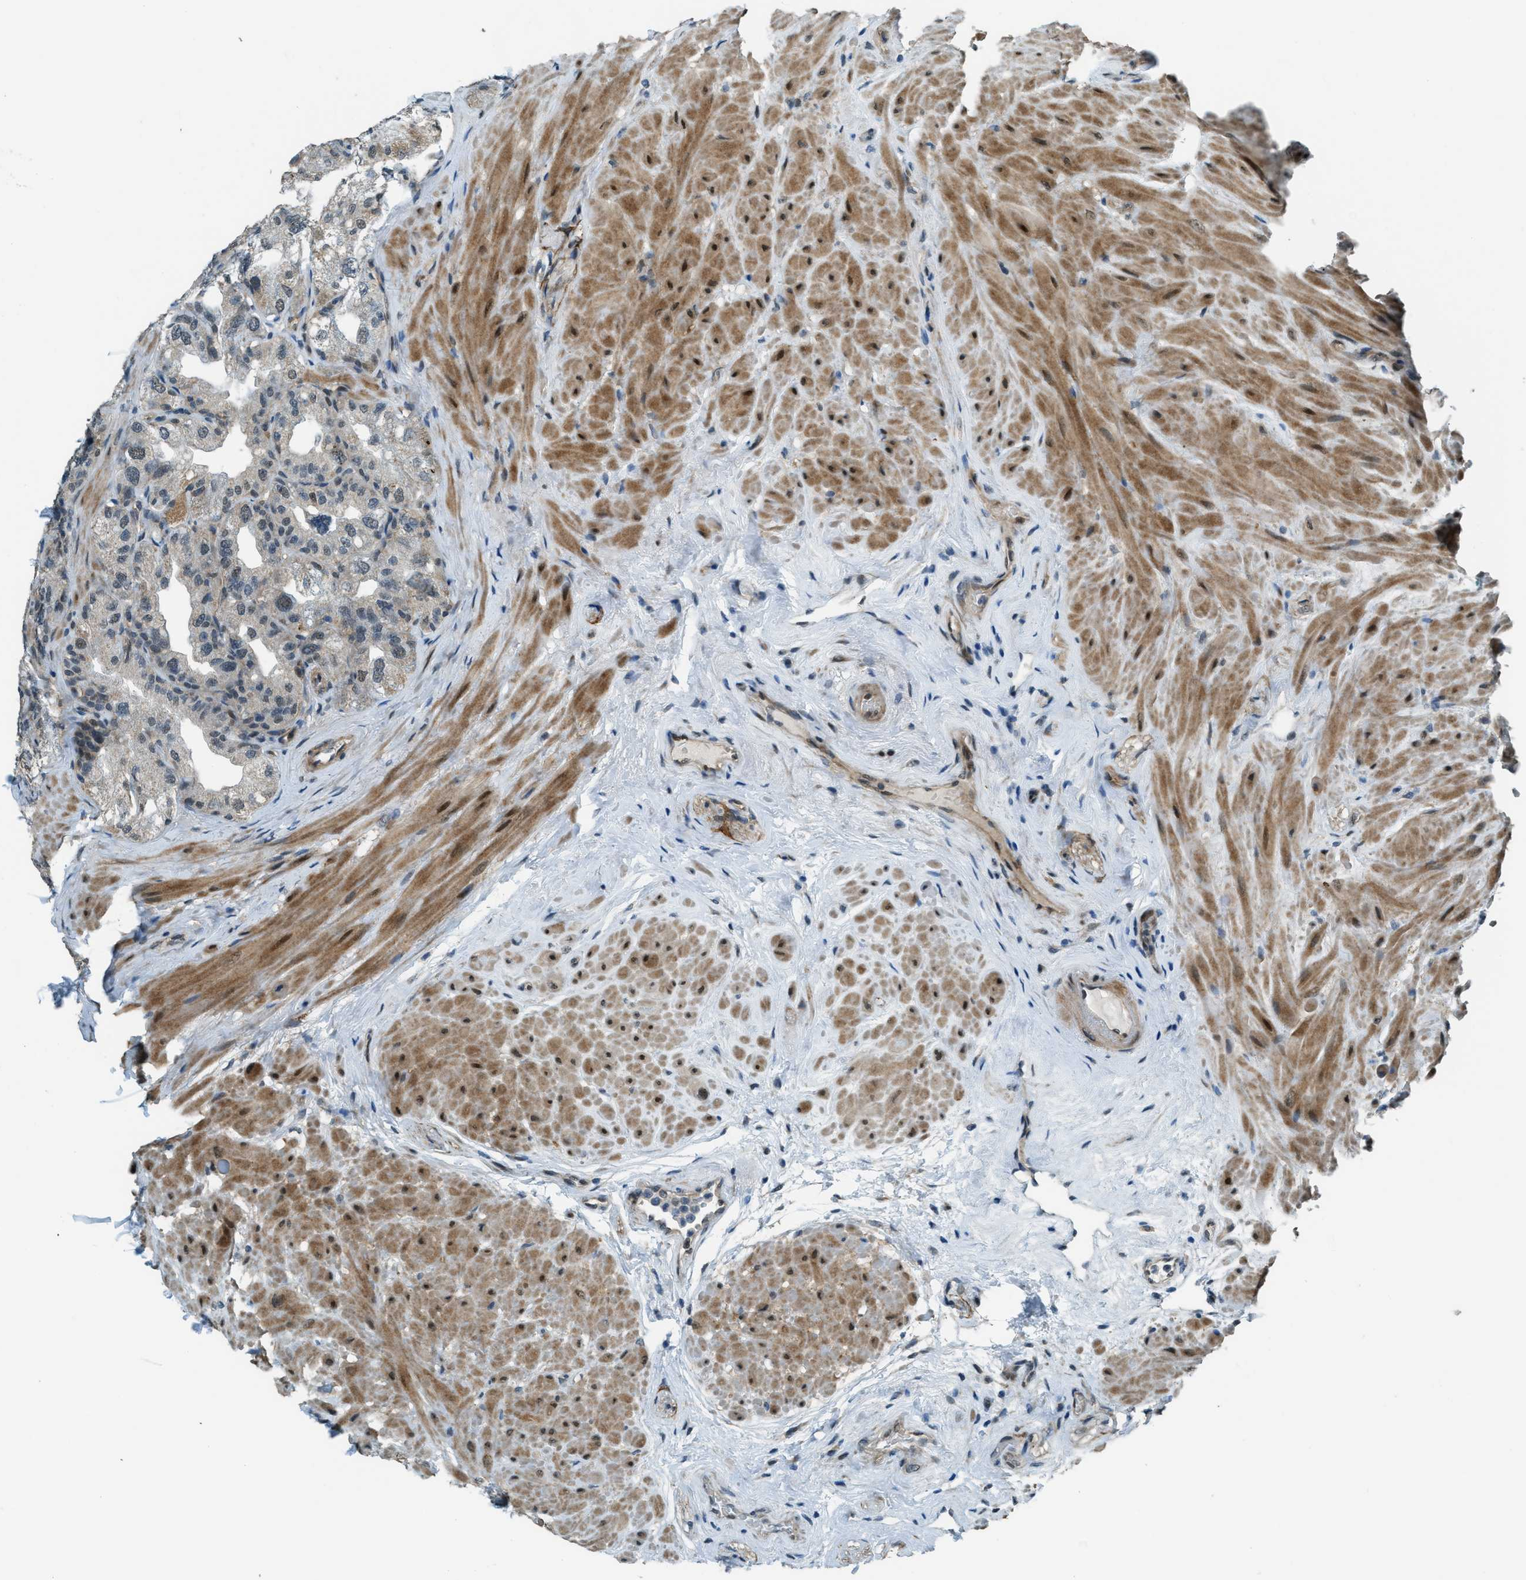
{"staining": {"intensity": "moderate", "quantity": "25%-75%", "location": "cytoplasmic/membranous,nuclear"}, "tissue": "seminal vesicle", "cell_type": "Glandular cells", "image_type": "normal", "snomed": [{"axis": "morphology", "description": "Normal tissue, NOS"}, {"axis": "topography", "description": "Seminal veicle"}], "caption": "An immunohistochemistry image of benign tissue is shown. Protein staining in brown labels moderate cytoplasmic/membranous,nuclear positivity in seminal vesicle within glandular cells. Immunohistochemistry stains the protein in brown and the nuclei are stained blue.", "gene": "NPEPL1", "patient": {"sex": "male", "age": 68}}